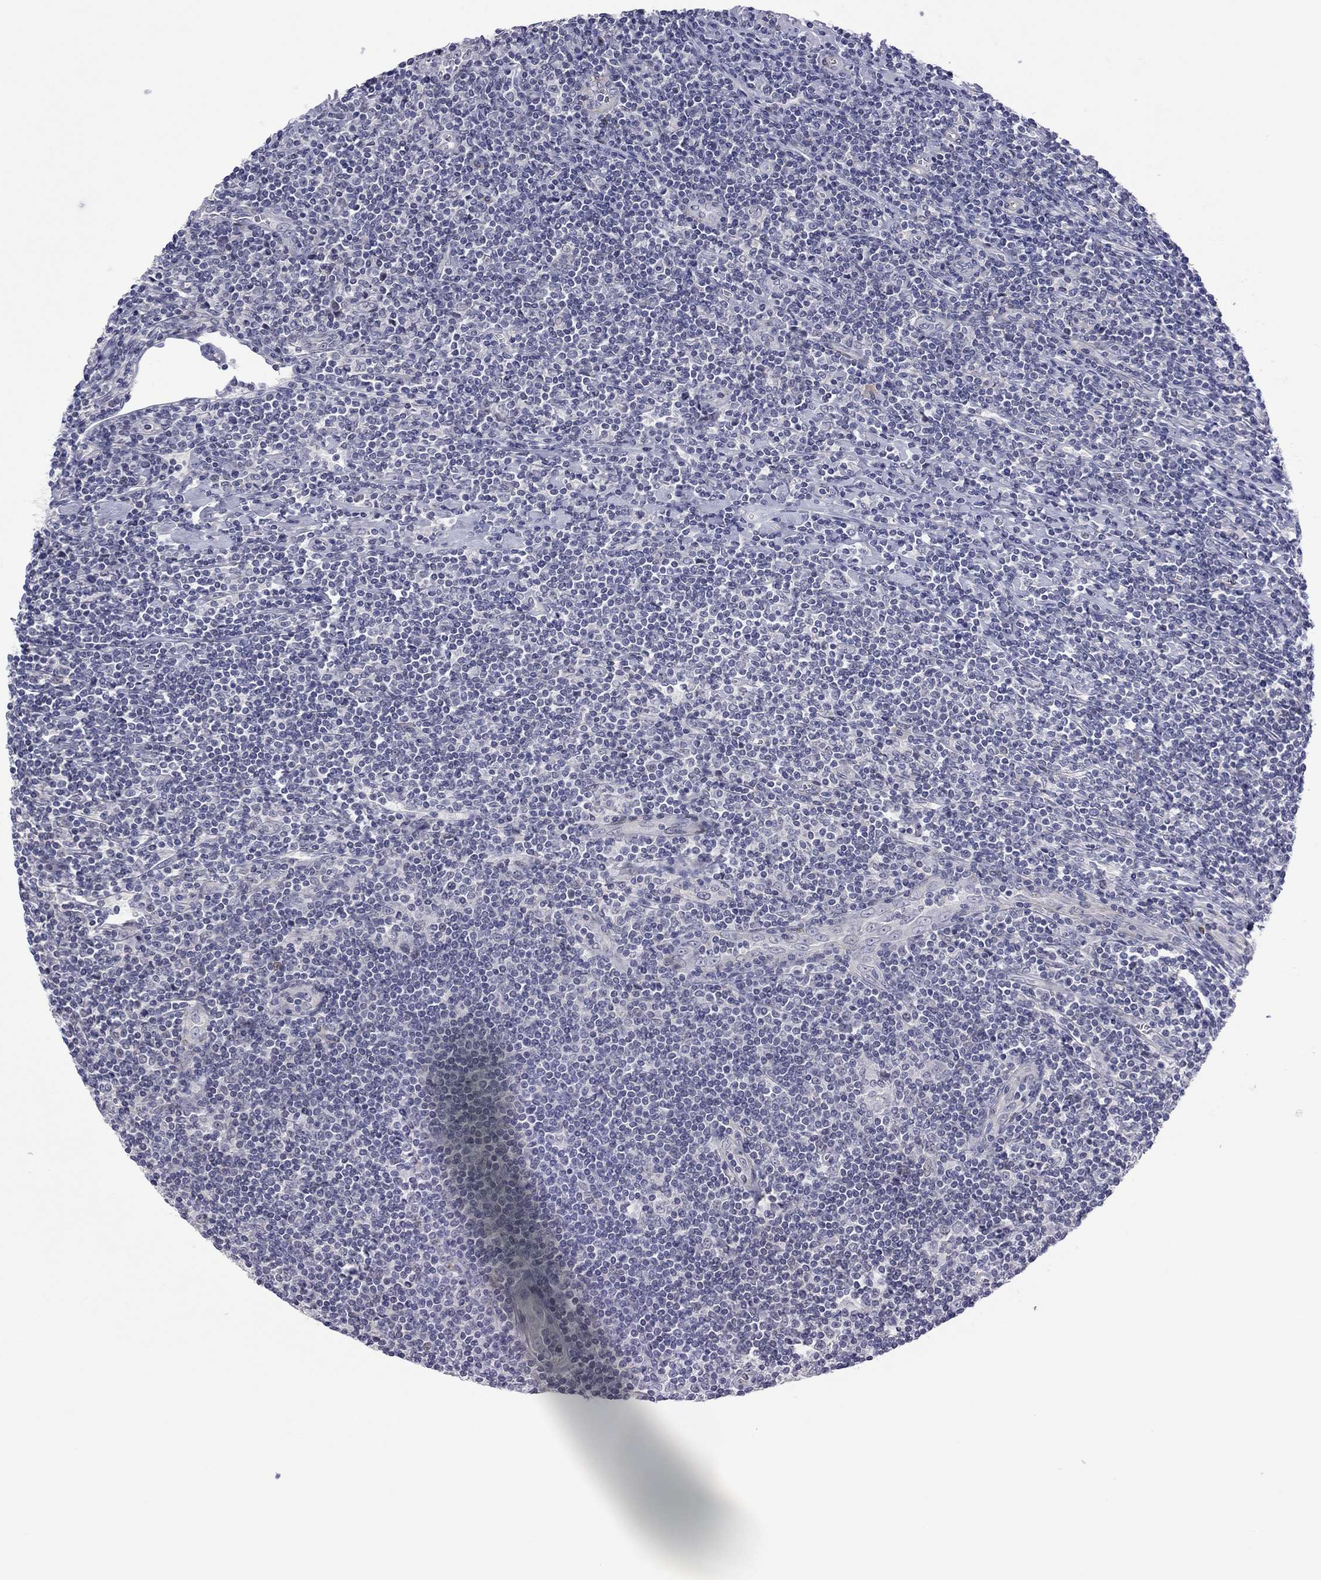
{"staining": {"intensity": "negative", "quantity": "none", "location": "none"}, "tissue": "lymphoma", "cell_type": "Tumor cells", "image_type": "cancer", "snomed": [{"axis": "morphology", "description": "Hodgkin's disease, NOS"}, {"axis": "topography", "description": "Lymph node"}], "caption": "The photomicrograph shows no significant expression in tumor cells of Hodgkin's disease.", "gene": "POU5F2", "patient": {"sex": "male", "age": 40}}